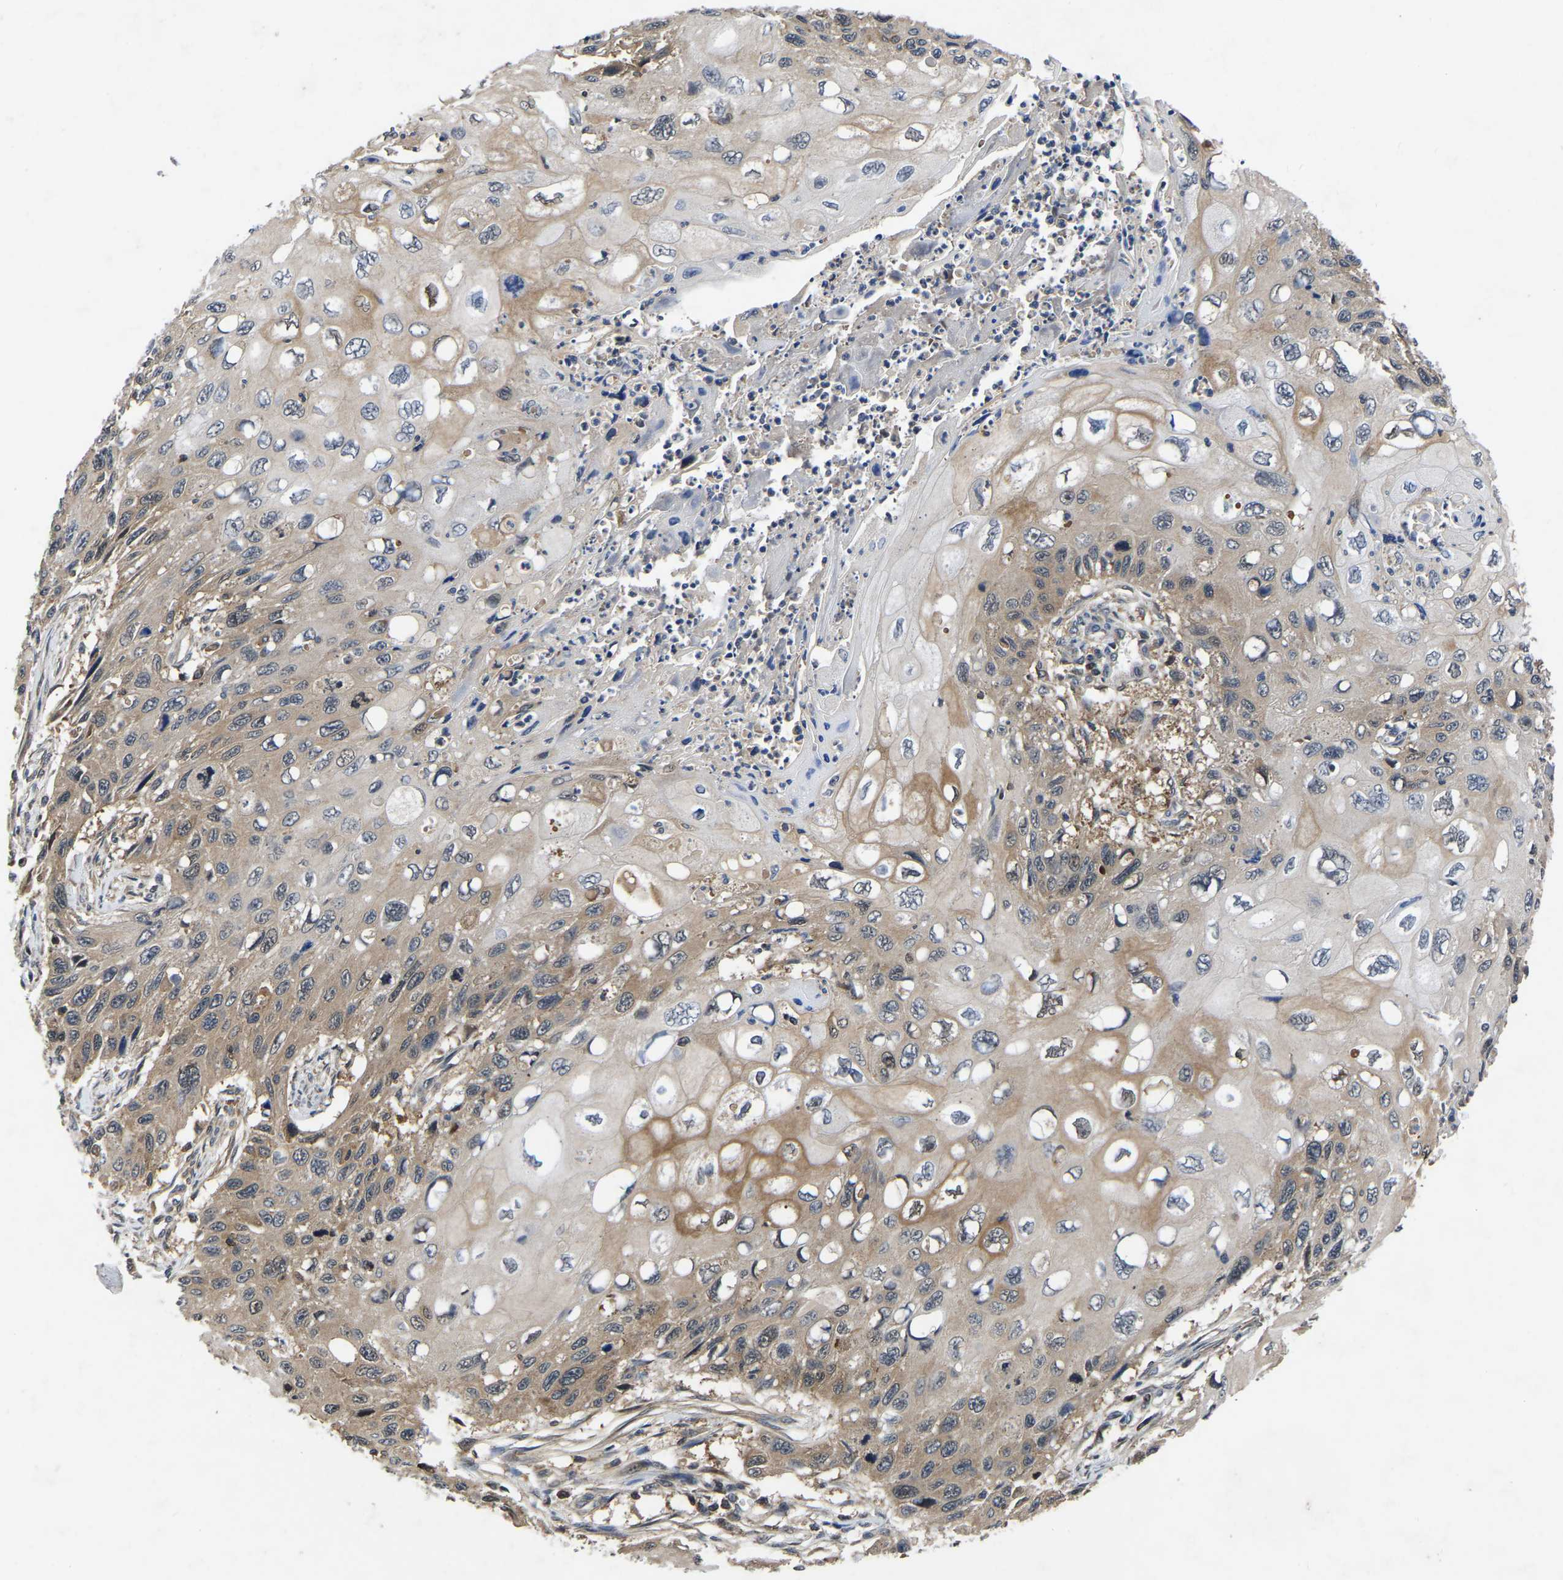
{"staining": {"intensity": "weak", "quantity": ">75%", "location": "cytoplasmic/membranous"}, "tissue": "cervical cancer", "cell_type": "Tumor cells", "image_type": "cancer", "snomed": [{"axis": "morphology", "description": "Squamous cell carcinoma, NOS"}, {"axis": "topography", "description": "Cervix"}], "caption": "Cervical squamous cell carcinoma stained with immunohistochemistry (IHC) exhibits weak cytoplasmic/membranous staining in approximately >75% of tumor cells.", "gene": "FGD5", "patient": {"sex": "female", "age": 70}}